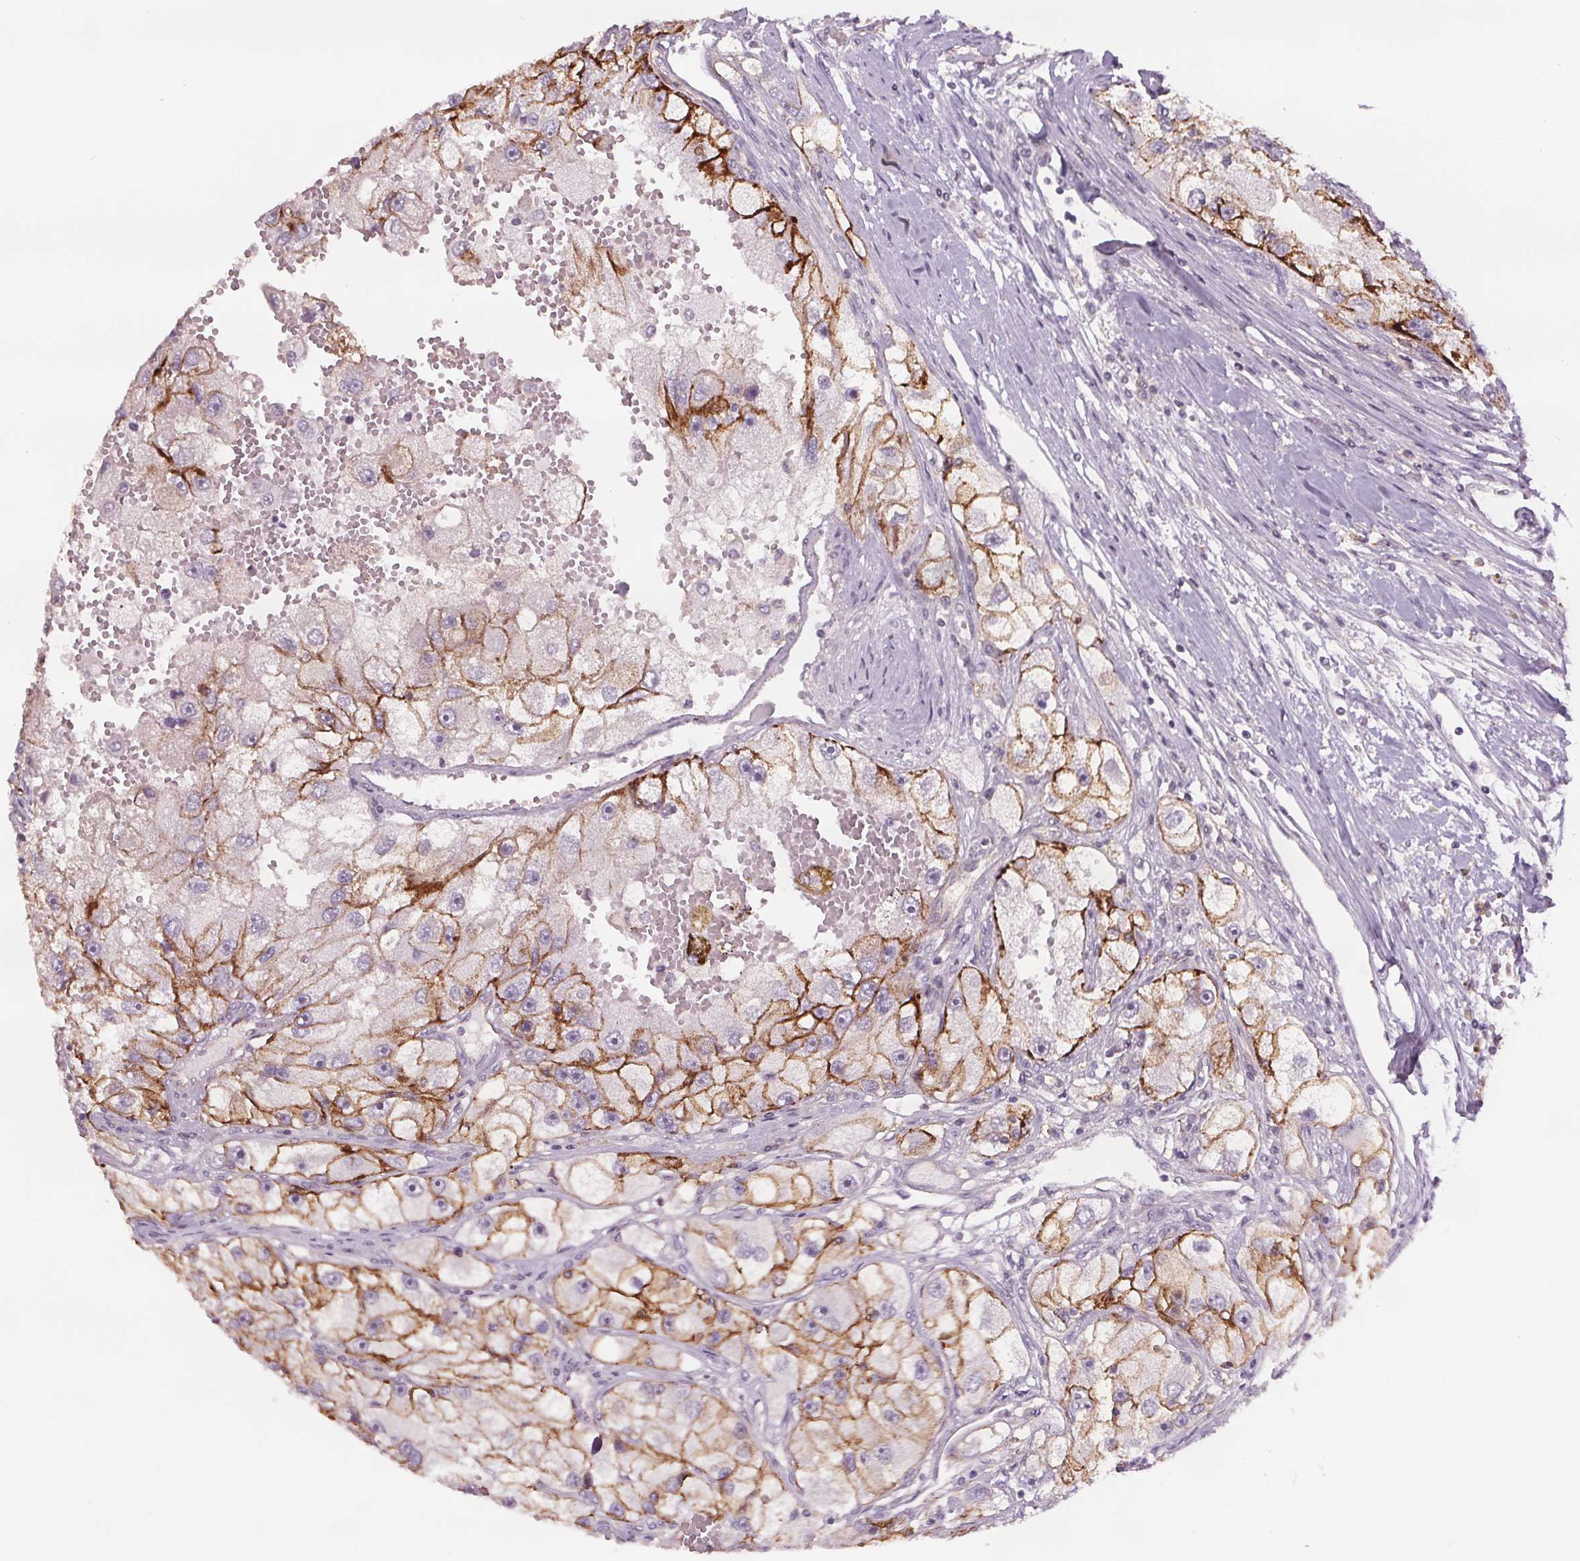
{"staining": {"intensity": "strong", "quantity": "25%-75%", "location": "cytoplasmic/membranous"}, "tissue": "renal cancer", "cell_type": "Tumor cells", "image_type": "cancer", "snomed": [{"axis": "morphology", "description": "Adenocarcinoma, NOS"}, {"axis": "topography", "description": "Kidney"}], "caption": "This photomicrograph shows immunohistochemistry (IHC) staining of renal adenocarcinoma, with high strong cytoplasmic/membranous staining in about 25%-75% of tumor cells.", "gene": "ATP1A1", "patient": {"sex": "male", "age": 63}}